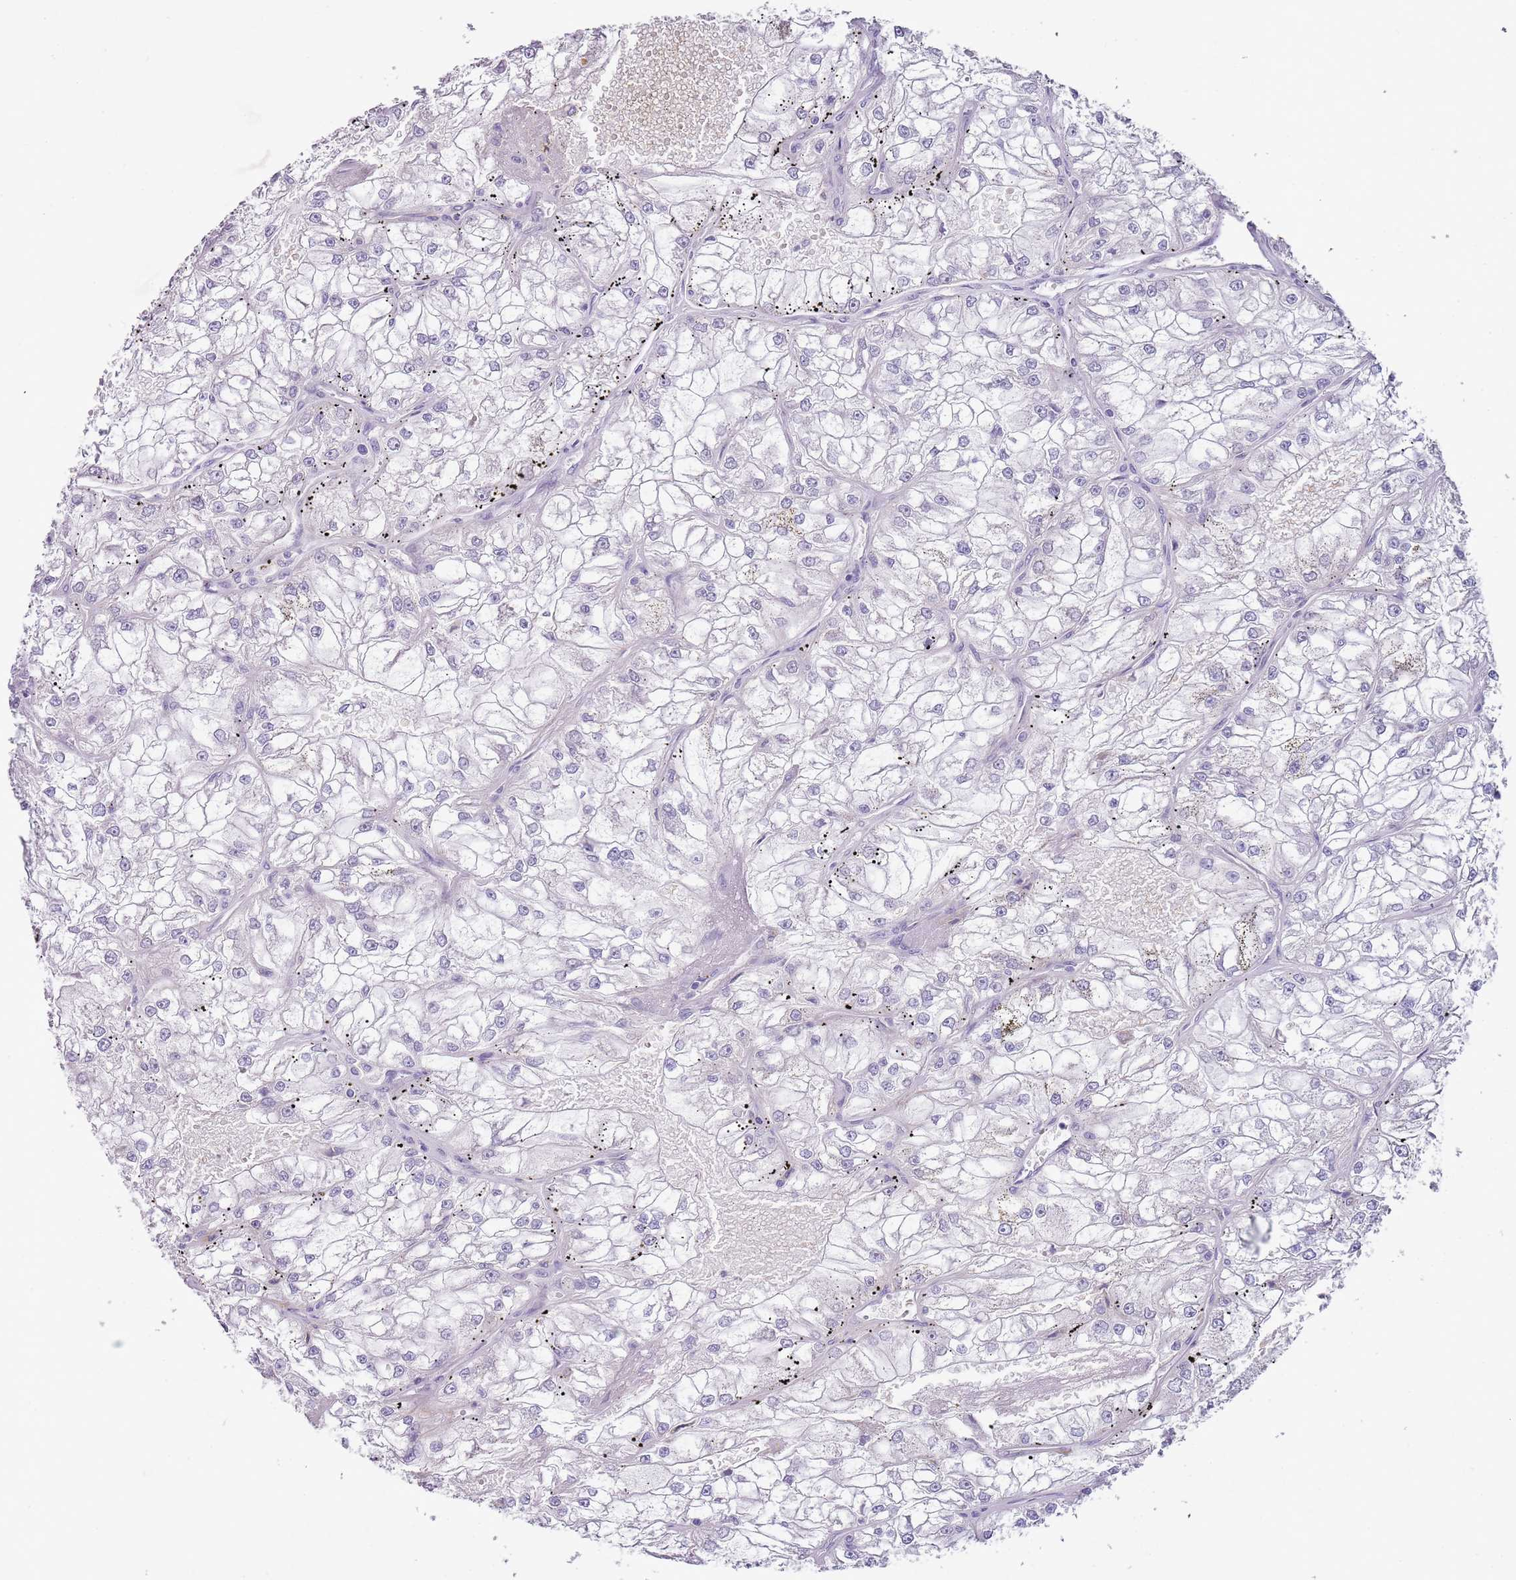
{"staining": {"intensity": "negative", "quantity": "none", "location": "none"}, "tissue": "renal cancer", "cell_type": "Tumor cells", "image_type": "cancer", "snomed": [{"axis": "morphology", "description": "Adenocarcinoma, NOS"}, {"axis": "topography", "description": "Kidney"}], "caption": "Renal cancer (adenocarcinoma) stained for a protein using immunohistochemistry displays no expression tumor cells.", "gene": "NBPF3", "patient": {"sex": "female", "age": 72}}